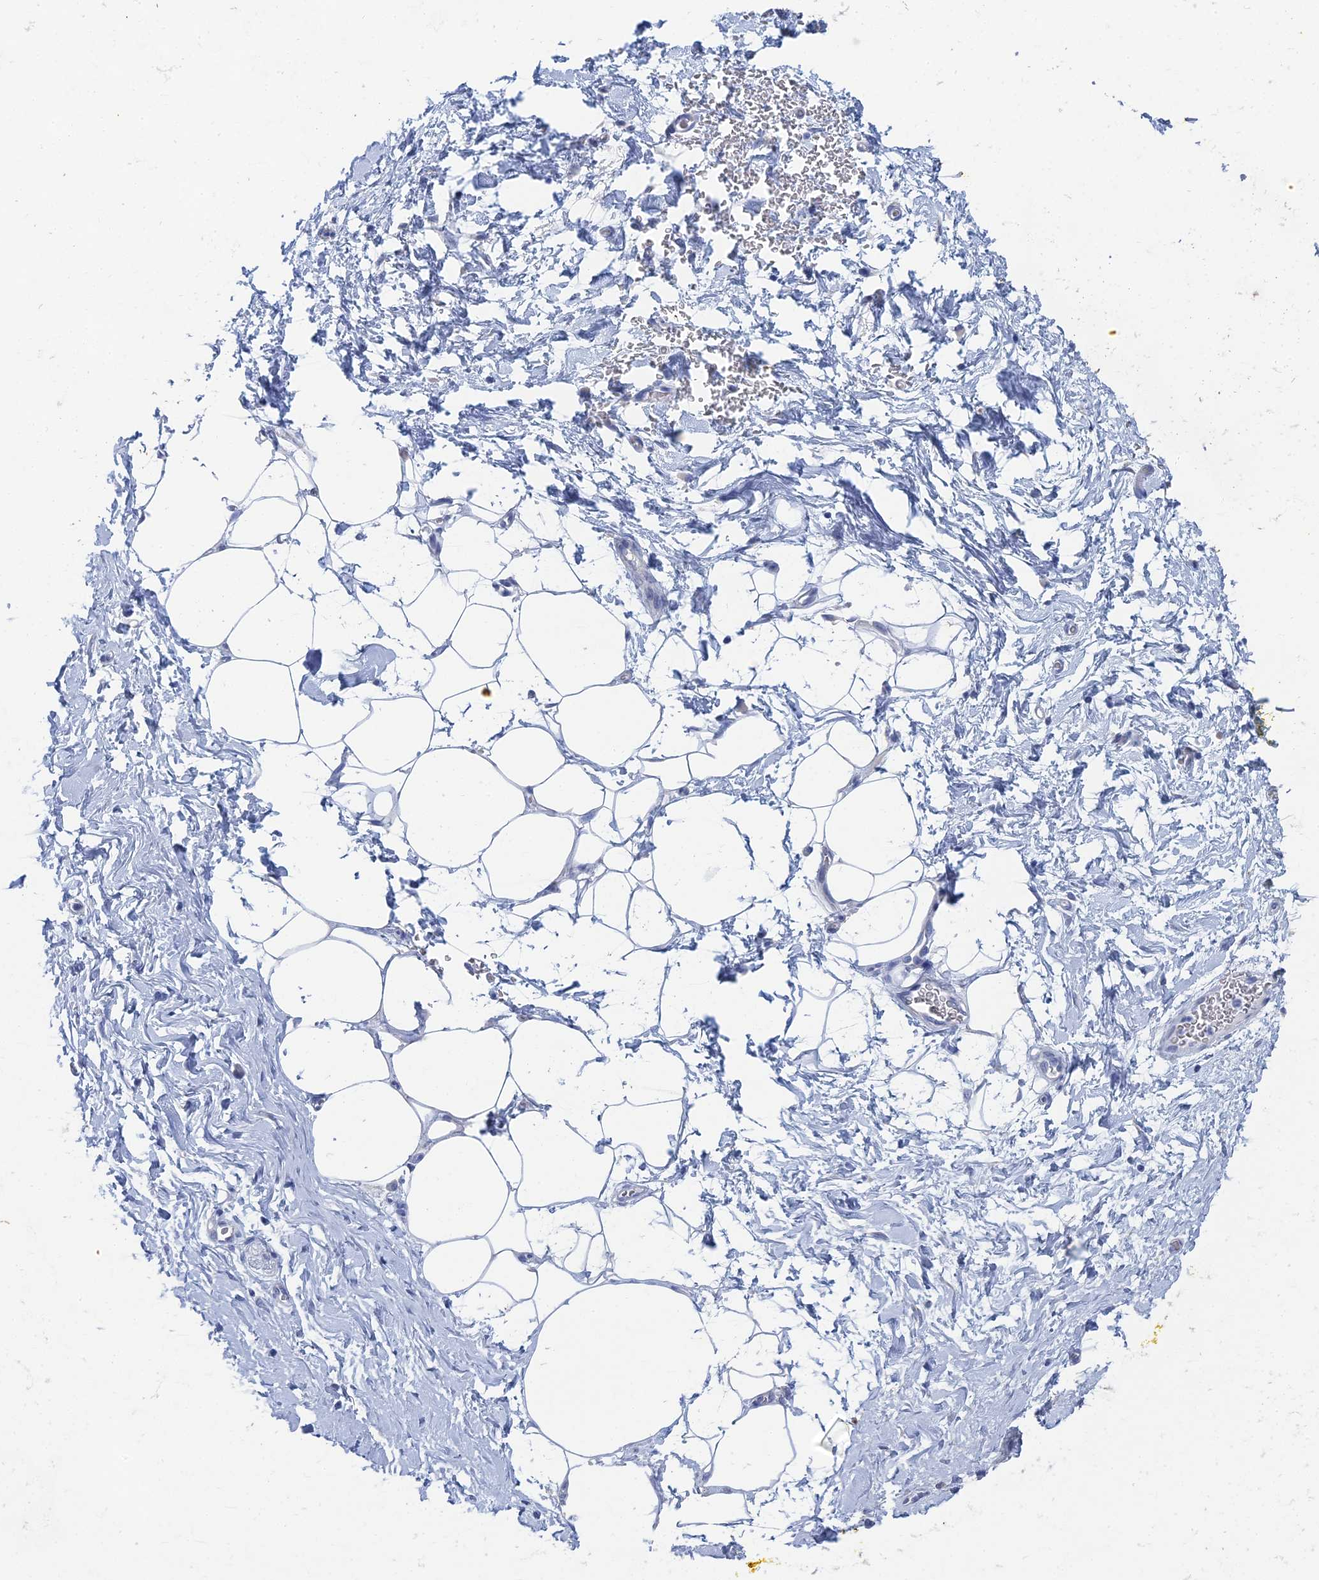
{"staining": {"intensity": "negative", "quantity": "none", "location": "none"}, "tissue": "adipose tissue", "cell_type": "Adipocytes", "image_type": "normal", "snomed": [{"axis": "morphology", "description": "Normal tissue, NOS"}, {"axis": "morphology", "description": "Adenocarcinoma, NOS"}, {"axis": "topography", "description": "Pancreas"}, {"axis": "topography", "description": "Peripheral nerve tissue"}], "caption": "An immunohistochemistry photomicrograph of unremarkable adipose tissue is shown. There is no staining in adipocytes of adipose tissue.", "gene": "GFAP", "patient": {"sex": "male", "age": 59}}